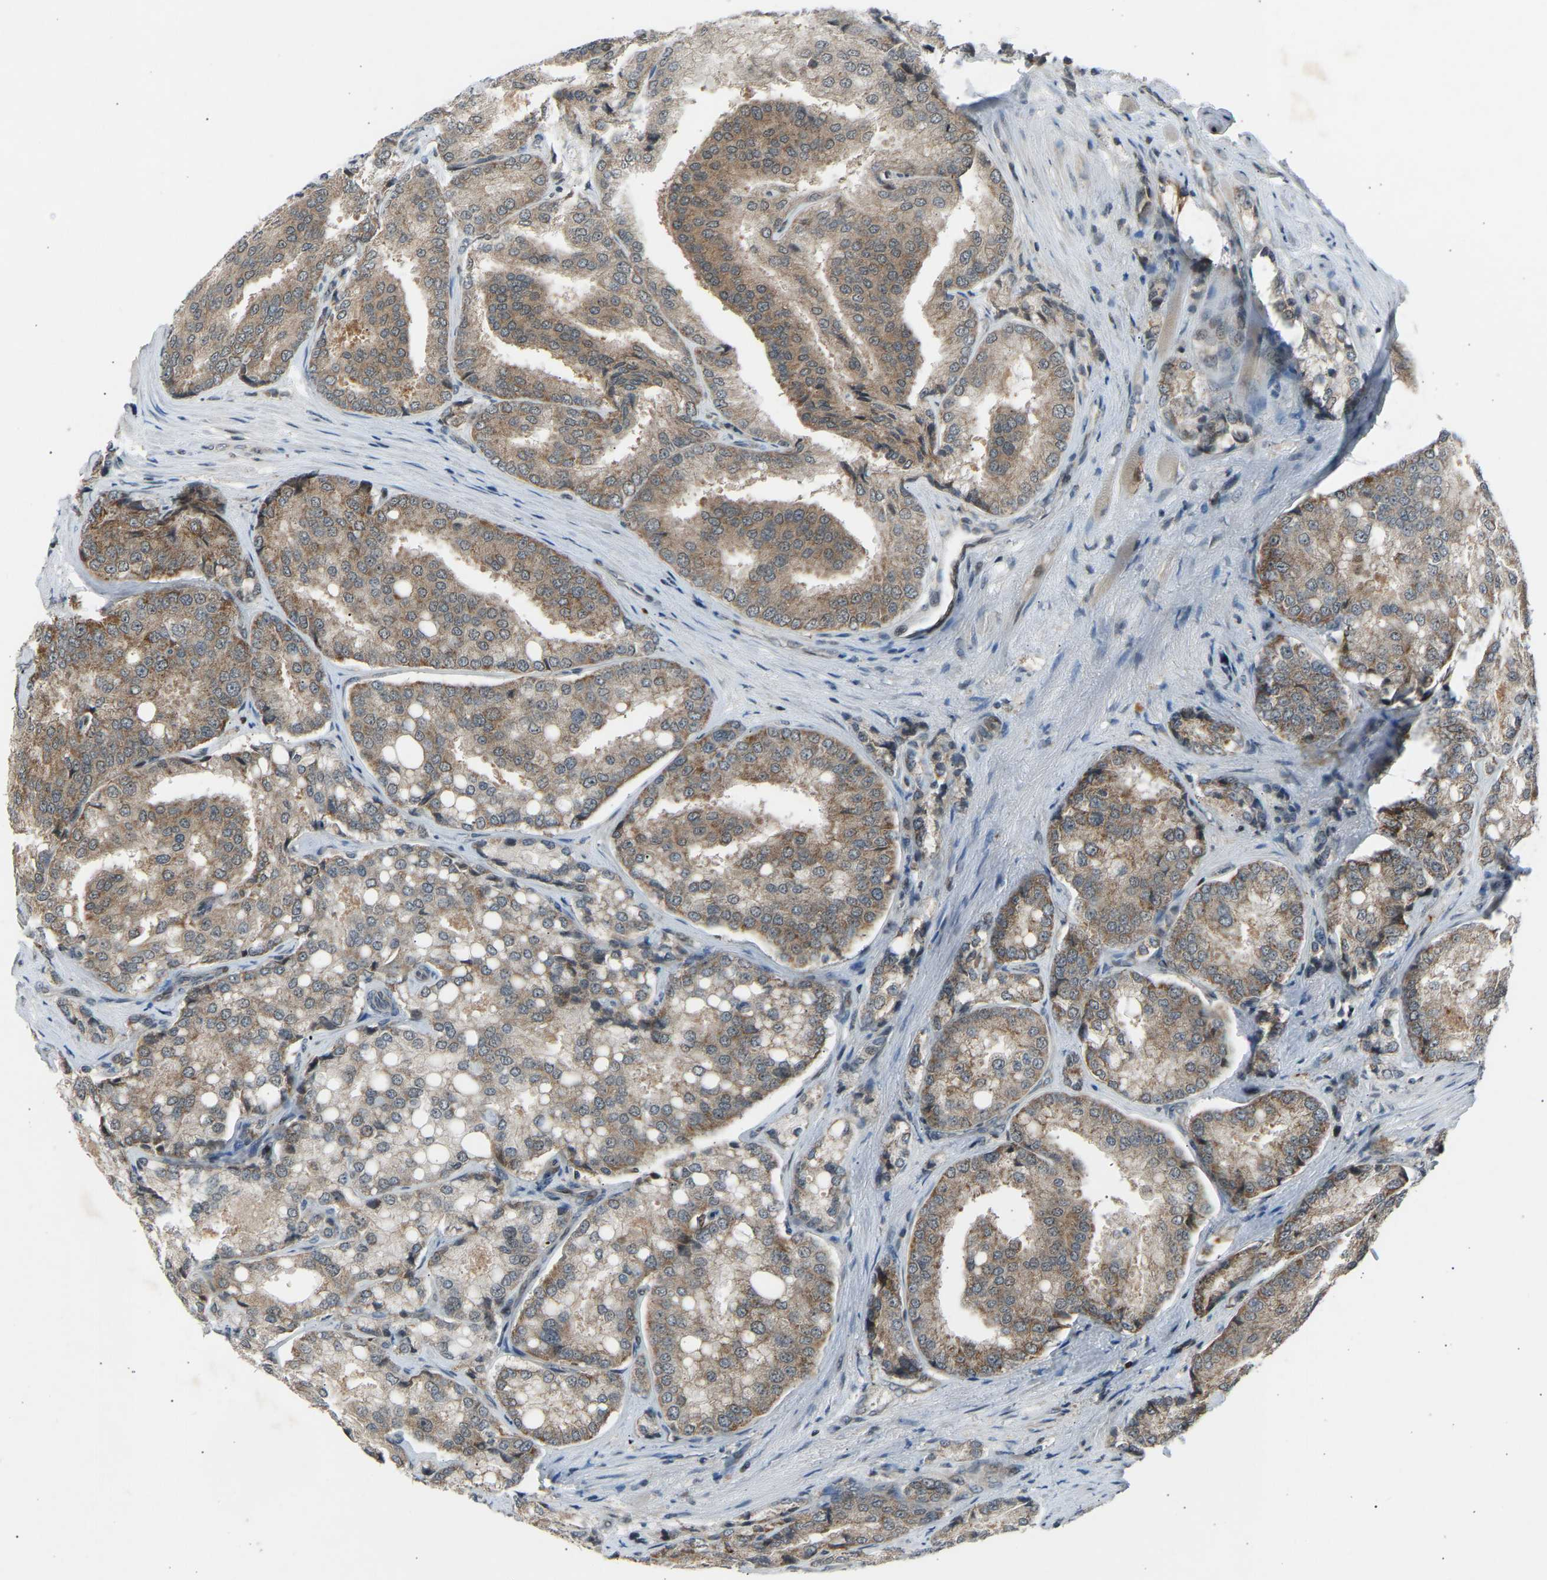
{"staining": {"intensity": "weak", "quantity": "25%-75%", "location": "cytoplasmic/membranous"}, "tissue": "prostate cancer", "cell_type": "Tumor cells", "image_type": "cancer", "snomed": [{"axis": "morphology", "description": "Adenocarcinoma, High grade"}, {"axis": "topography", "description": "Prostate"}], "caption": "Immunohistochemistry (IHC) photomicrograph of neoplastic tissue: prostate high-grade adenocarcinoma stained using immunohistochemistry (IHC) exhibits low levels of weak protein expression localized specifically in the cytoplasmic/membranous of tumor cells, appearing as a cytoplasmic/membranous brown color.", "gene": "SLIRP", "patient": {"sex": "male", "age": 50}}